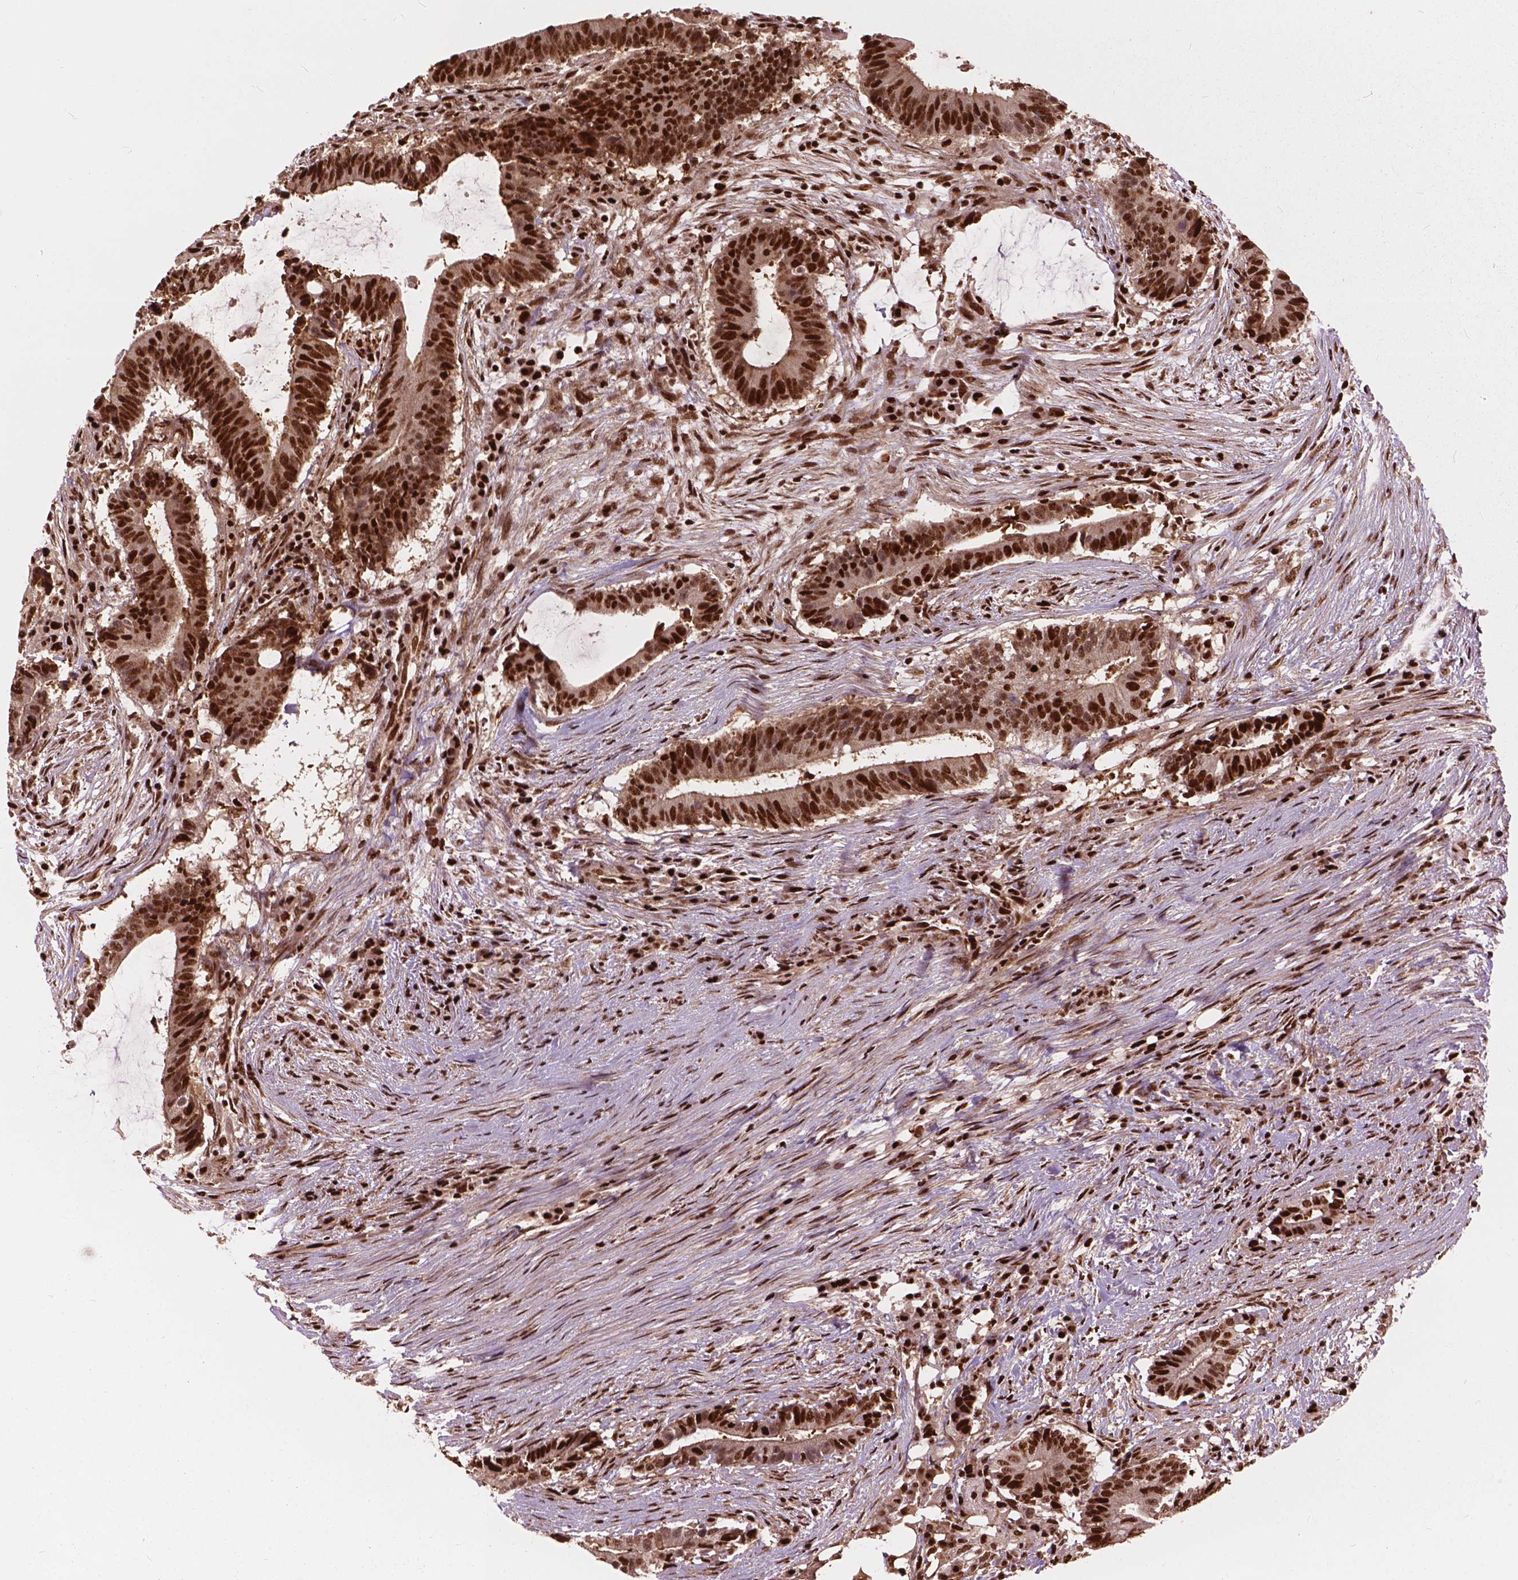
{"staining": {"intensity": "moderate", "quantity": ">75%", "location": "nuclear"}, "tissue": "colorectal cancer", "cell_type": "Tumor cells", "image_type": "cancer", "snomed": [{"axis": "morphology", "description": "Adenocarcinoma, NOS"}, {"axis": "topography", "description": "Colon"}], "caption": "Immunohistochemistry of colorectal cancer (adenocarcinoma) reveals medium levels of moderate nuclear expression in about >75% of tumor cells.", "gene": "ANP32B", "patient": {"sex": "female", "age": 43}}